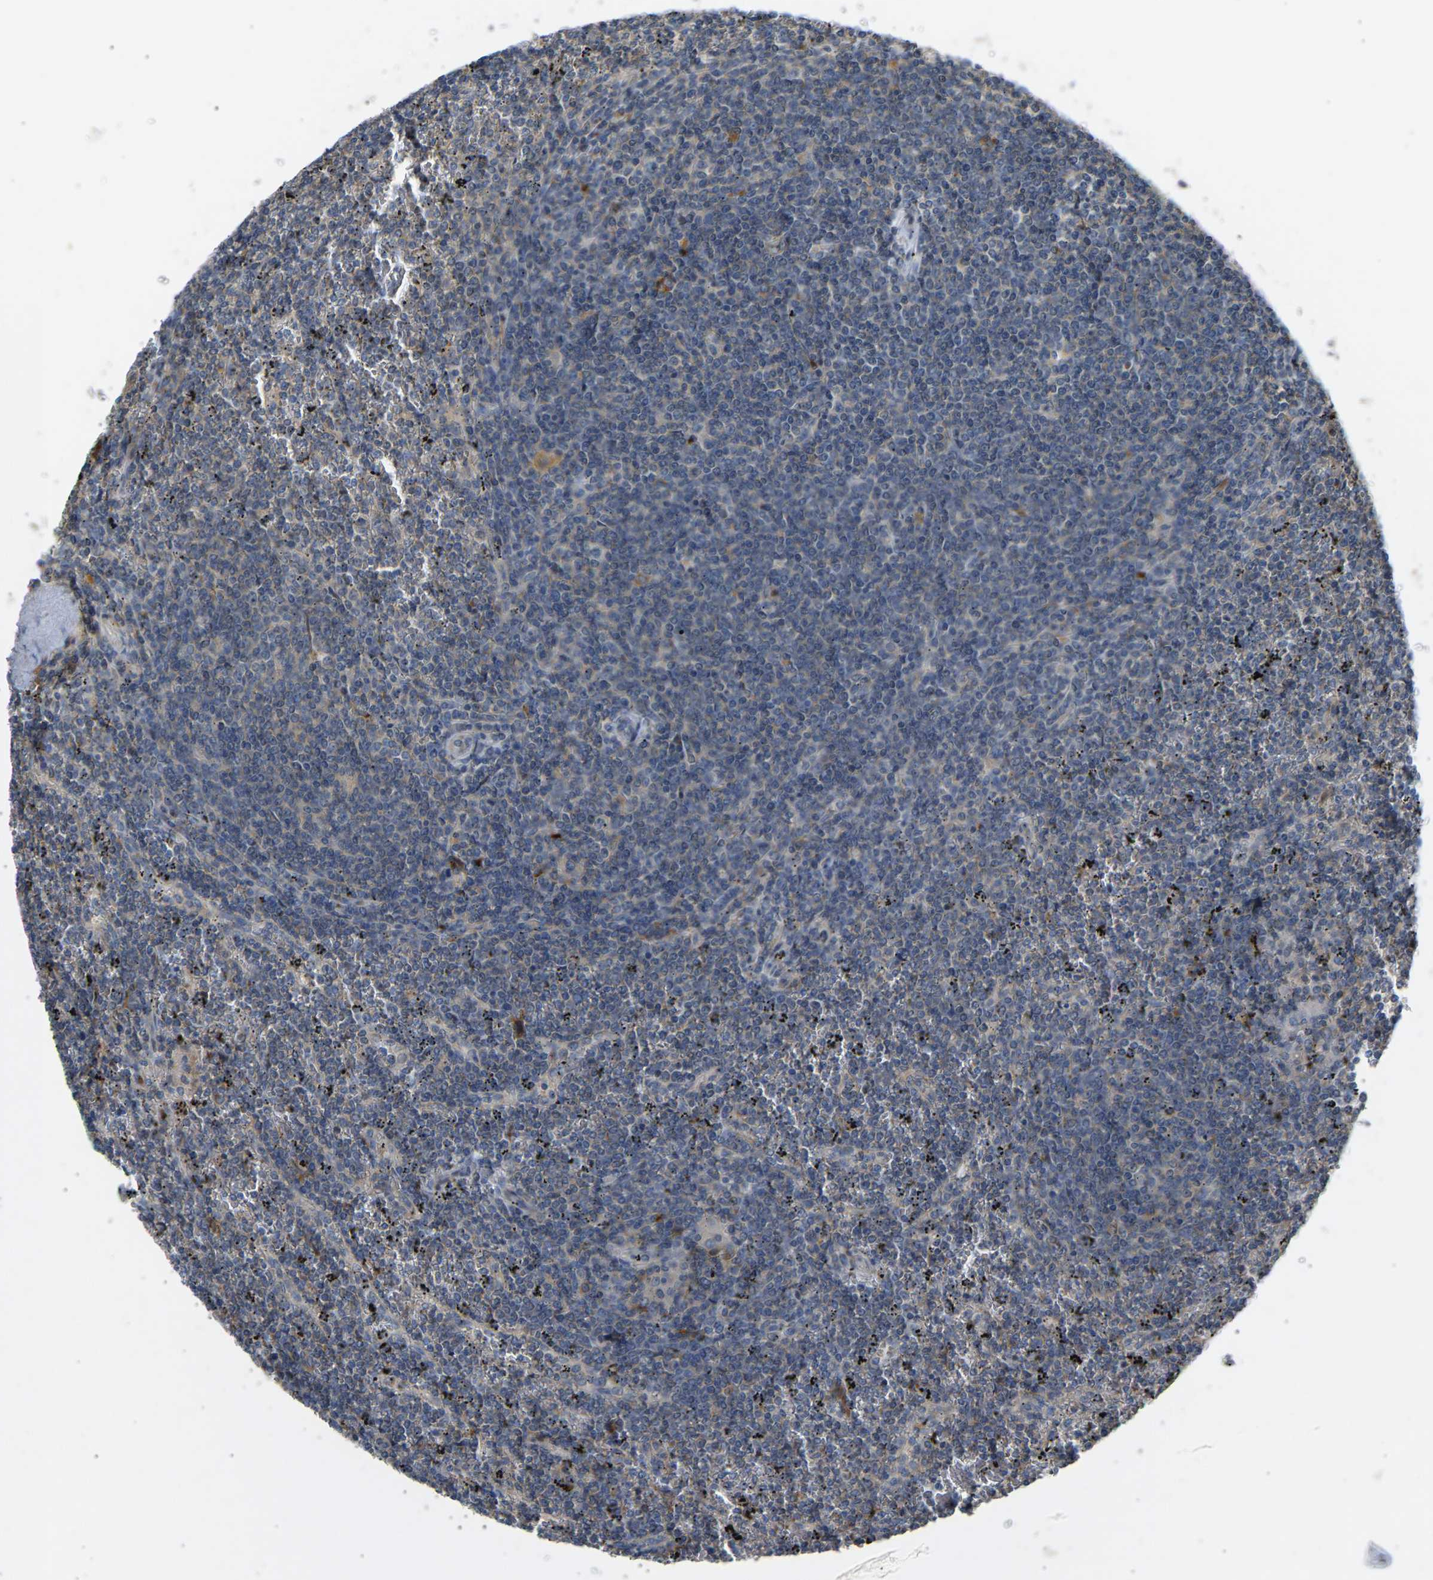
{"staining": {"intensity": "negative", "quantity": "none", "location": "none"}, "tissue": "lymphoma", "cell_type": "Tumor cells", "image_type": "cancer", "snomed": [{"axis": "morphology", "description": "Malignant lymphoma, non-Hodgkin's type, Low grade"}, {"axis": "topography", "description": "Spleen"}], "caption": "Immunohistochemistry (IHC) of human lymphoma displays no staining in tumor cells.", "gene": "RGP1", "patient": {"sex": "female", "age": 19}}